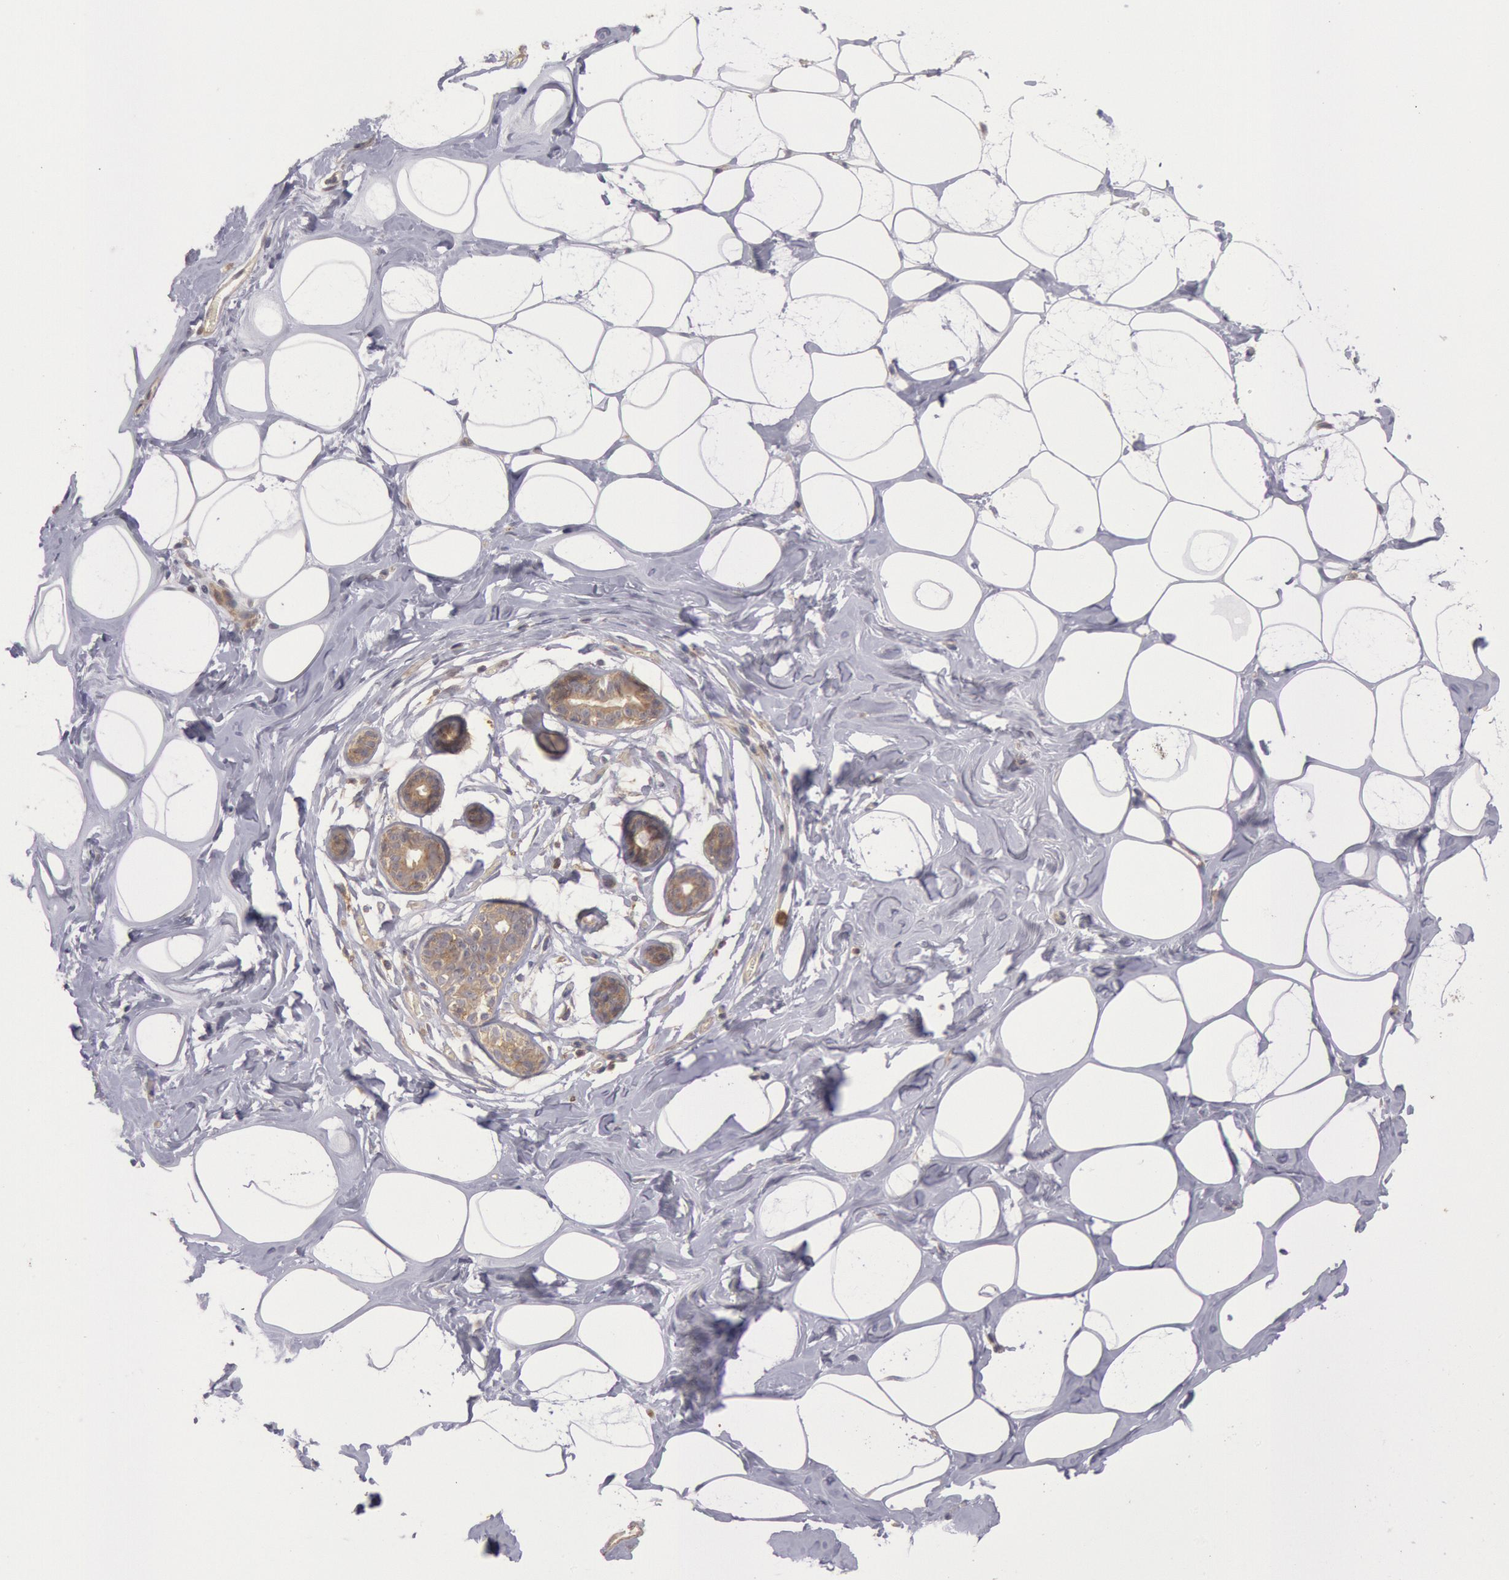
{"staining": {"intensity": "negative", "quantity": "none", "location": "none"}, "tissue": "breast", "cell_type": "Adipocytes", "image_type": "normal", "snomed": [{"axis": "morphology", "description": "Normal tissue, NOS"}, {"axis": "morphology", "description": "Fibrosis, NOS"}, {"axis": "topography", "description": "Breast"}], "caption": "Immunohistochemistry of unremarkable breast demonstrates no staining in adipocytes.", "gene": "PIK3R1", "patient": {"sex": "female", "age": 39}}